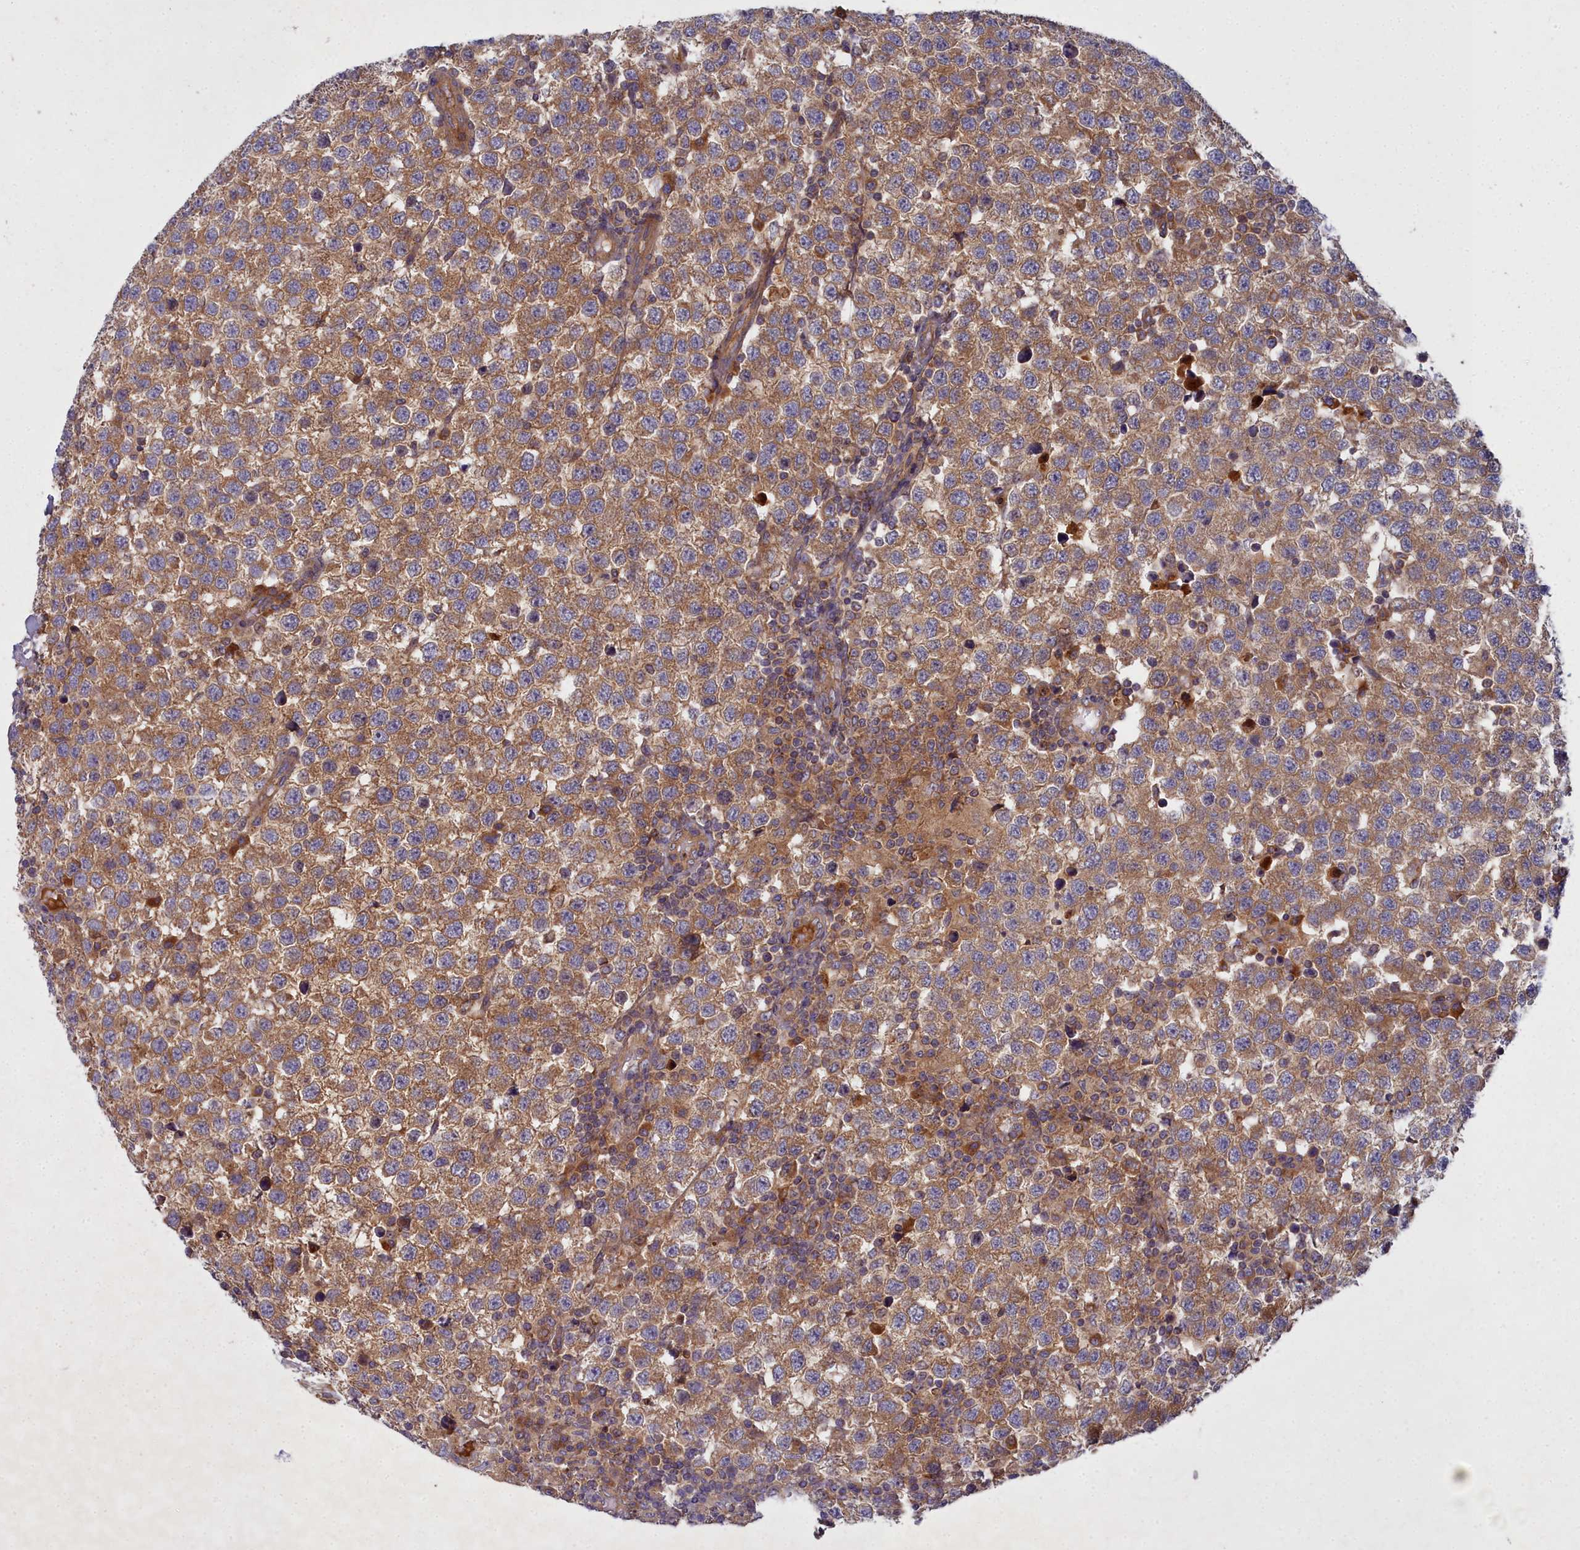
{"staining": {"intensity": "moderate", "quantity": ">75%", "location": "cytoplasmic/membranous"}, "tissue": "testis cancer", "cell_type": "Tumor cells", "image_type": "cancer", "snomed": [{"axis": "morphology", "description": "Seminoma, NOS"}, {"axis": "topography", "description": "Testis"}], "caption": "The photomicrograph displays immunohistochemical staining of testis seminoma. There is moderate cytoplasmic/membranous positivity is present in approximately >75% of tumor cells.", "gene": "CCDC167", "patient": {"sex": "male", "age": 34}}